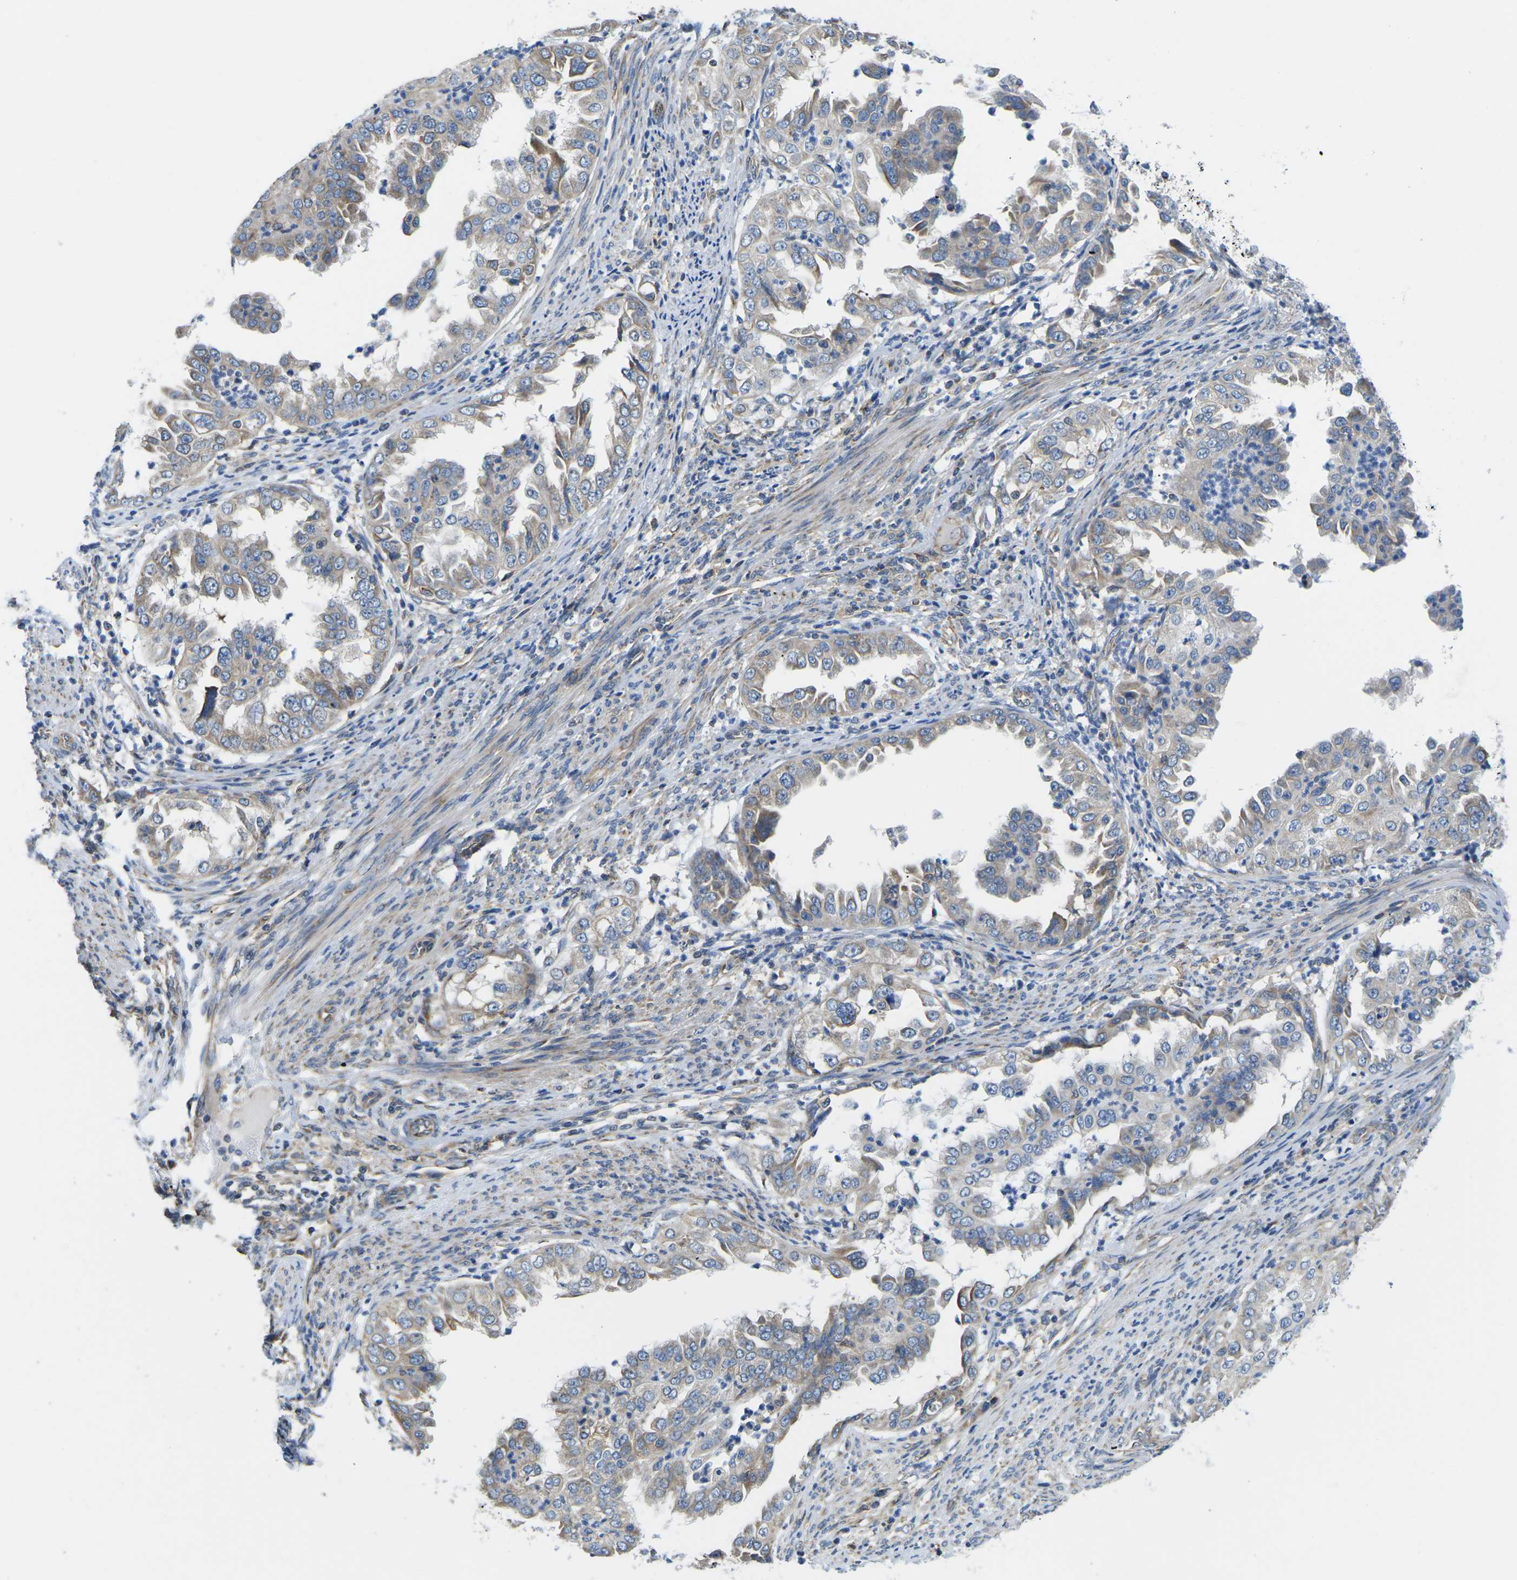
{"staining": {"intensity": "weak", "quantity": ">75%", "location": "cytoplasmic/membranous"}, "tissue": "endometrial cancer", "cell_type": "Tumor cells", "image_type": "cancer", "snomed": [{"axis": "morphology", "description": "Adenocarcinoma, NOS"}, {"axis": "topography", "description": "Endometrium"}], "caption": "A histopathology image of adenocarcinoma (endometrial) stained for a protein exhibits weak cytoplasmic/membranous brown staining in tumor cells.", "gene": "TMEFF2", "patient": {"sex": "female", "age": 85}}